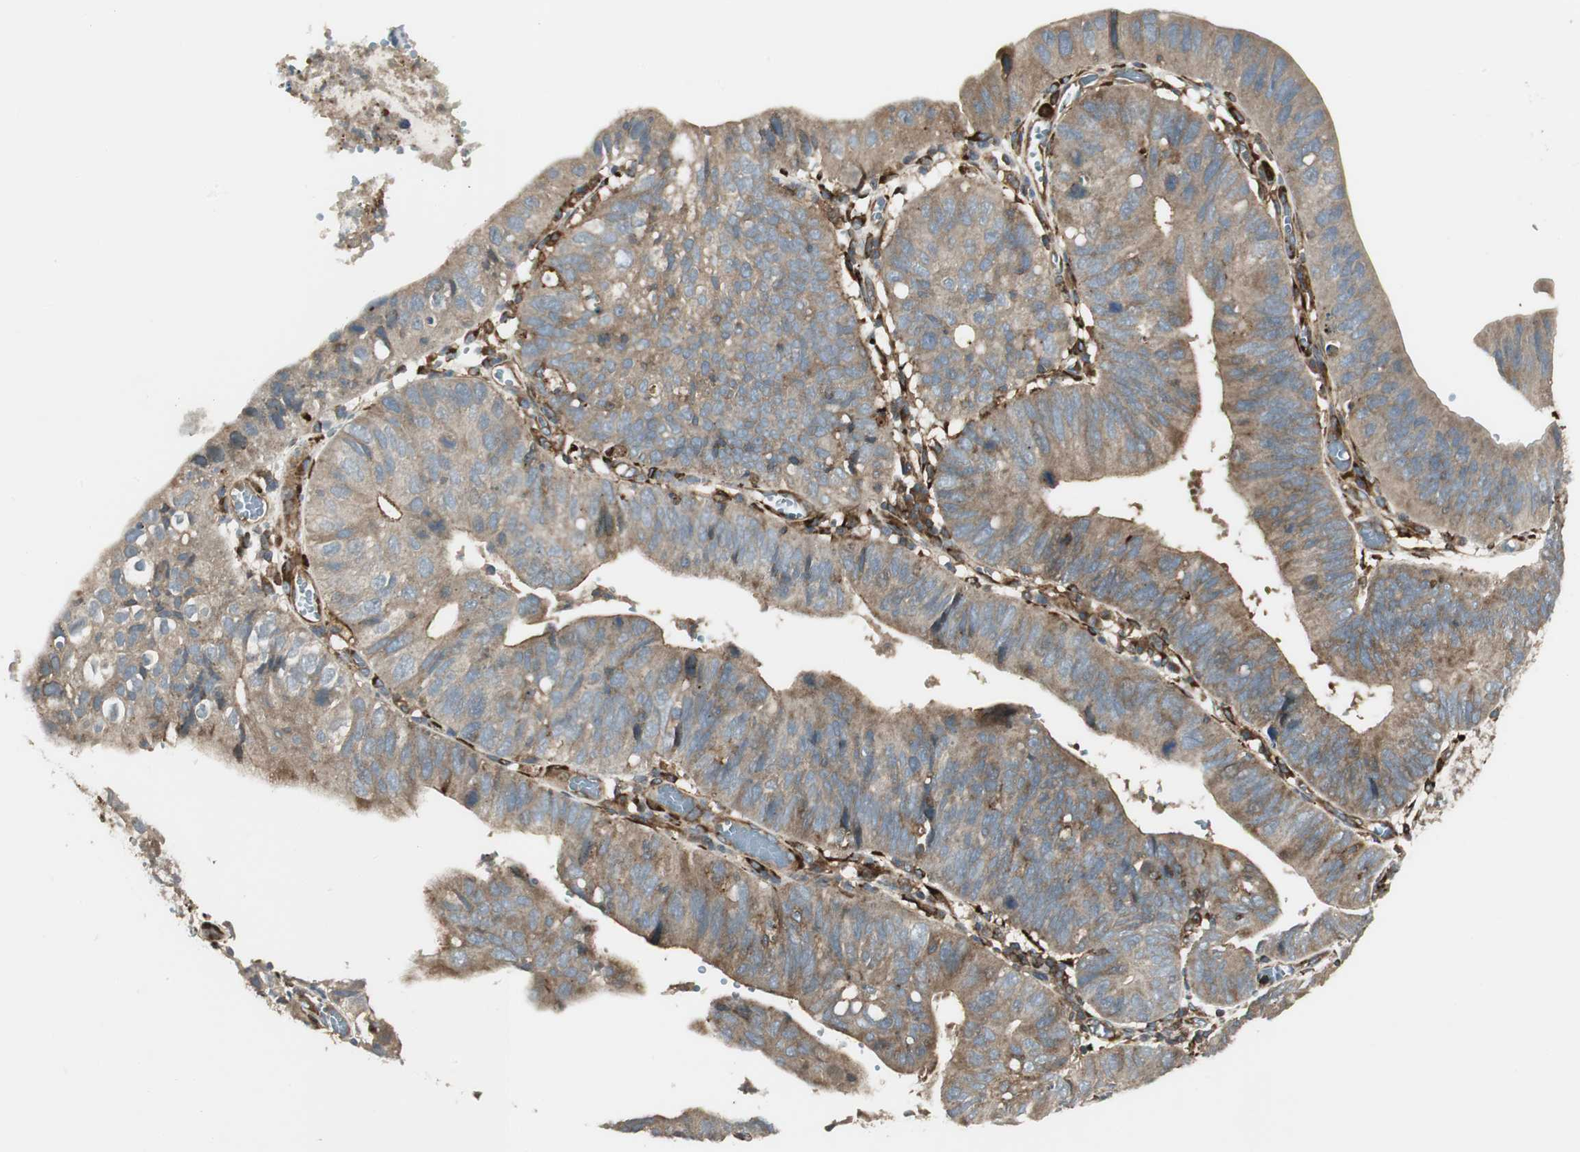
{"staining": {"intensity": "weak", "quantity": ">75%", "location": "cytoplasmic/membranous"}, "tissue": "stomach cancer", "cell_type": "Tumor cells", "image_type": "cancer", "snomed": [{"axis": "morphology", "description": "Adenocarcinoma, NOS"}, {"axis": "topography", "description": "Stomach"}], "caption": "DAB (3,3'-diaminobenzidine) immunohistochemical staining of human stomach adenocarcinoma demonstrates weak cytoplasmic/membranous protein positivity in approximately >75% of tumor cells. (Stains: DAB in brown, nuclei in blue, Microscopy: brightfield microscopy at high magnification).", "gene": "PRKG1", "patient": {"sex": "male", "age": 59}}